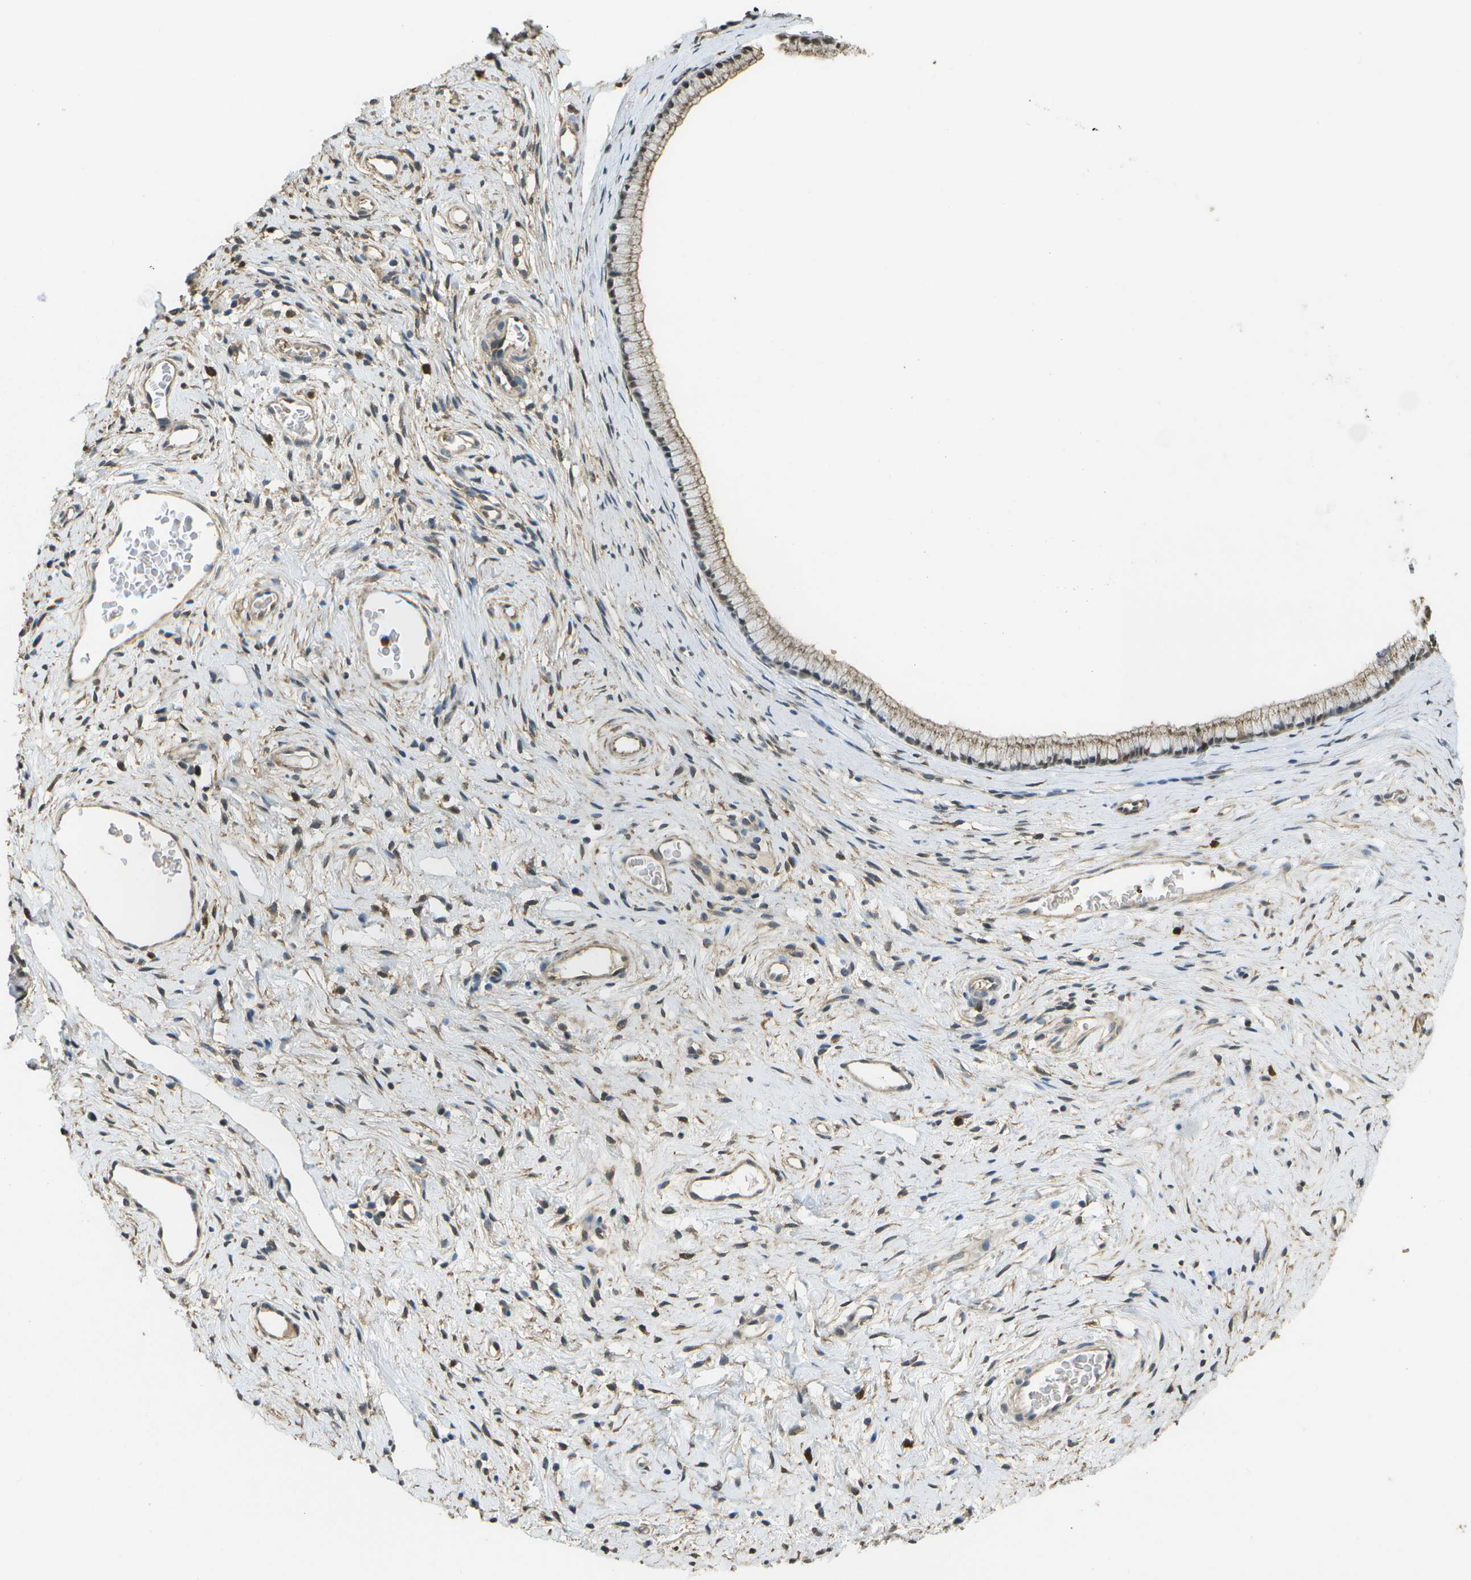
{"staining": {"intensity": "weak", "quantity": ">75%", "location": "cytoplasmic/membranous"}, "tissue": "cervix", "cell_type": "Glandular cells", "image_type": "normal", "snomed": [{"axis": "morphology", "description": "Normal tissue, NOS"}, {"axis": "topography", "description": "Cervix"}], "caption": "Human cervix stained with a brown dye reveals weak cytoplasmic/membranous positive positivity in about >75% of glandular cells.", "gene": "CACHD1", "patient": {"sex": "female", "age": 77}}